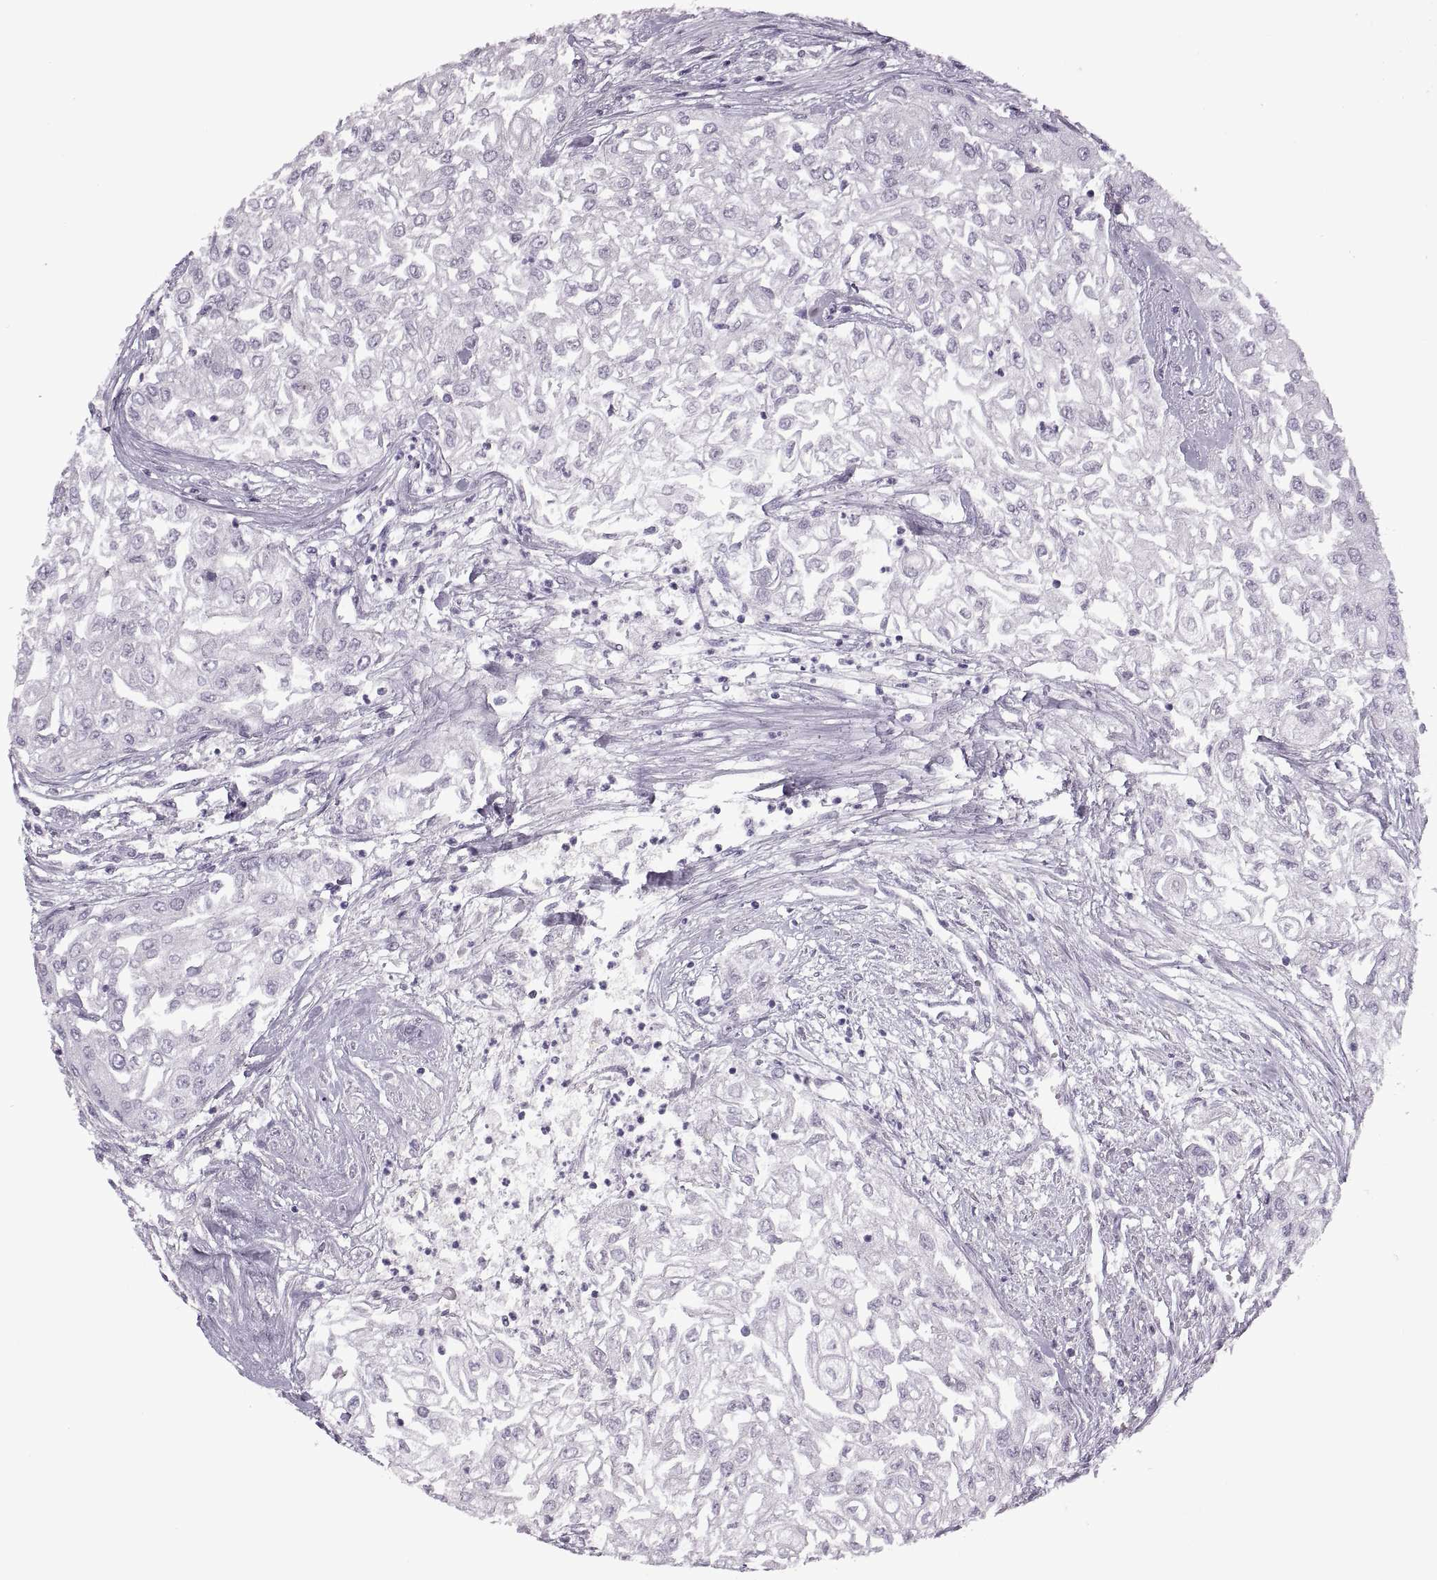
{"staining": {"intensity": "negative", "quantity": "none", "location": "none"}, "tissue": "urothelial cancer", "cell_type": "Tumor cells", "image_type": "cancer", "snomed": [{"axis": "morphology", "description": "Urothelial carcinoma, High grade"}, {"axis": "topography", "description": "Urinary bladder"}], "caption": "This micrograph is of urothelial cancer stained with immunohistochemistry to label a protein in brown with the nuclei are counter-stained blue. There is no expression in tumor cells.", "gene": "PRSS37", "patient": {"sex": "male", "age": 62}}